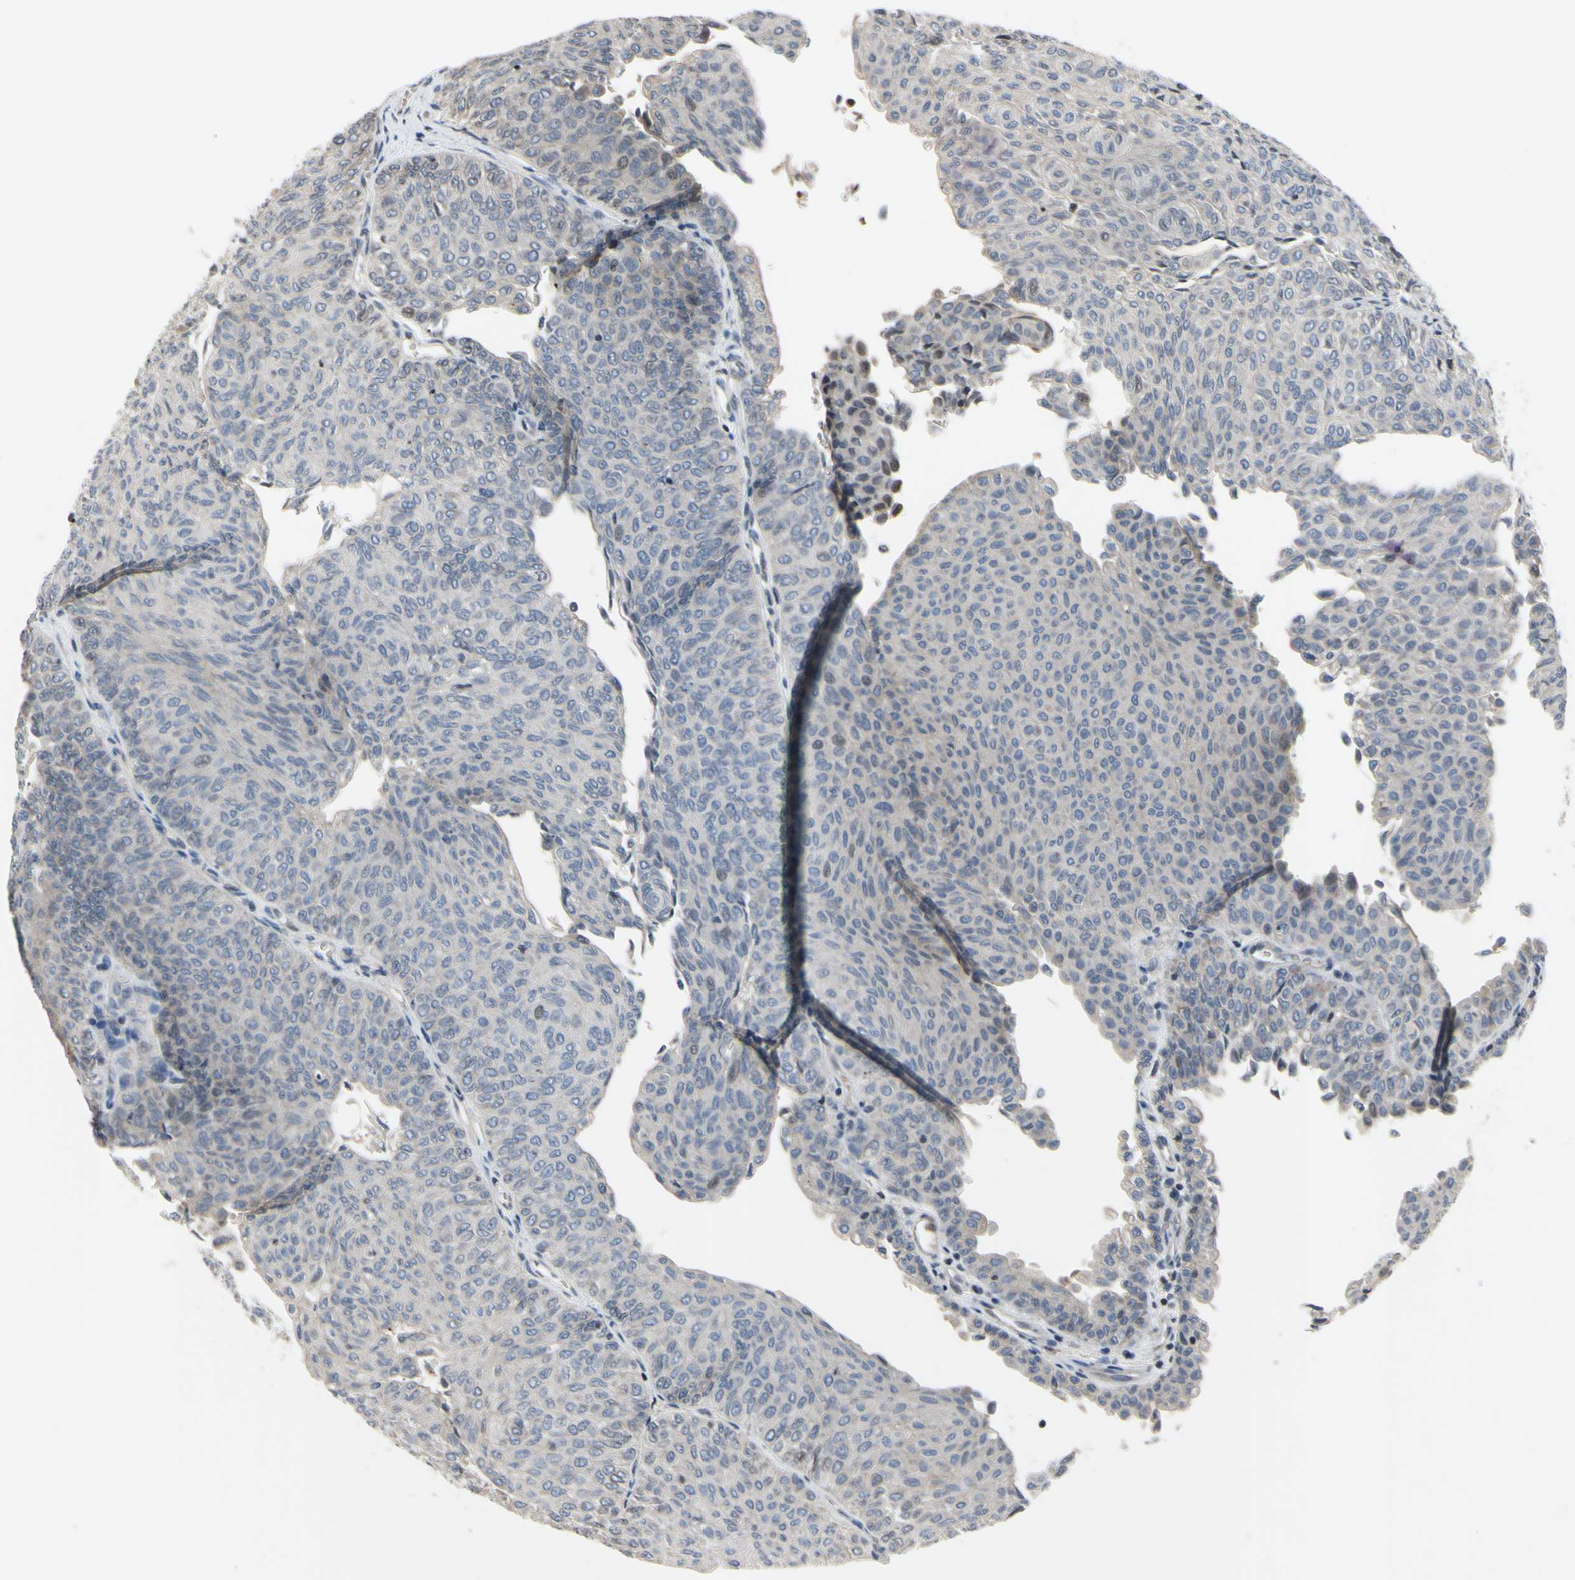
{"staining": {"intensity": "weak", "quantity": "<25%", "location": "nuclear"}, "tissue": "urothelial cancer", "cell_type": "Tumor cells", "image_type": "cancer", "snomed": [{"axis": "morphology", "description": "Urothelial carcinoma, Low grade"}, {"axis": "topography", "description": "Urinary bladder"}], "caption": "Immunohistochemistry (IHC) photomicrograph of neoplastic tissue: human low-grade urothelial carcinoma stained with DAB shows no significant protein staining in tumor cells.", "gene": "ARG1", "patient": {"sex": "male", "age": 78}}